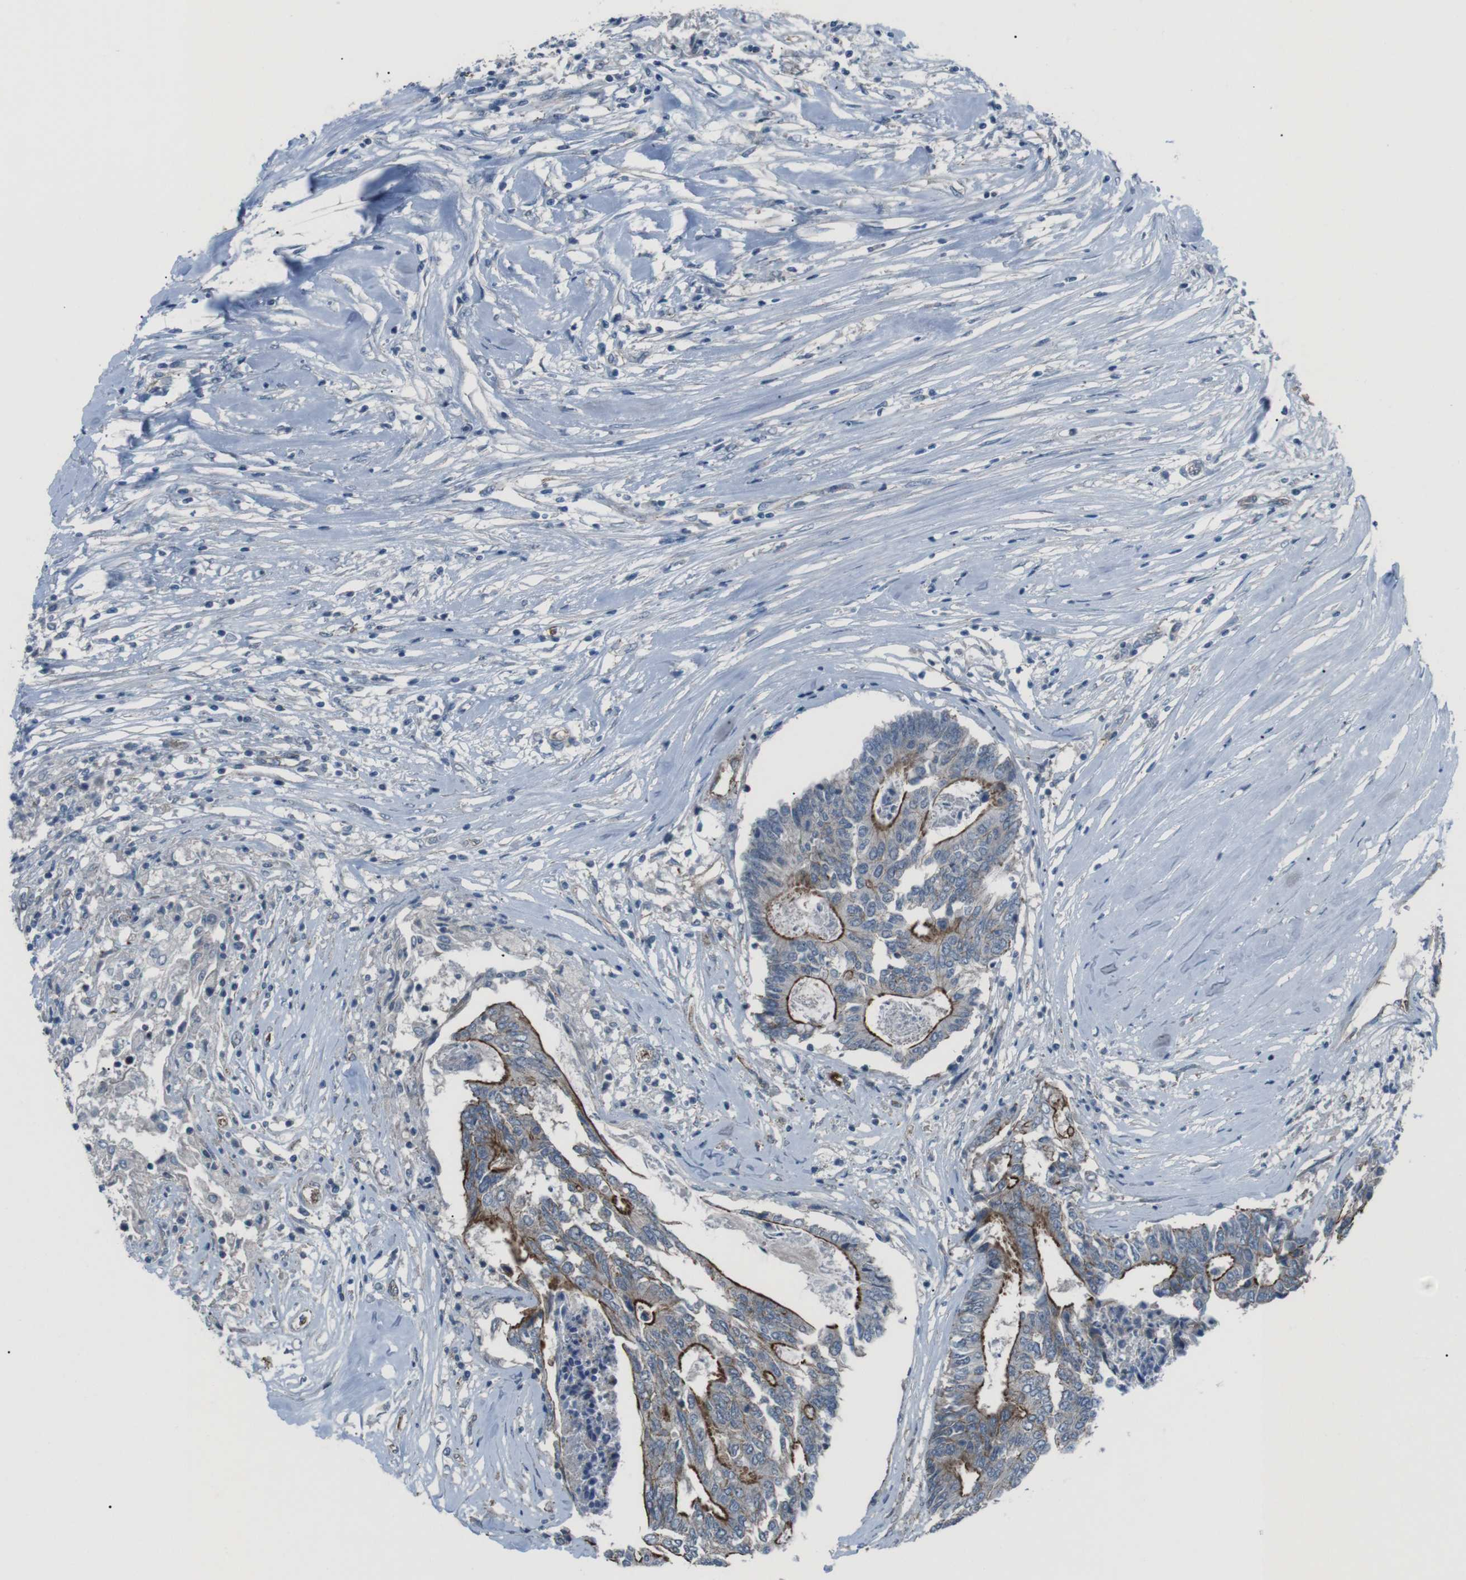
{"staining": {"intensity": "moderate", "quantity": "<25%", "location": "cytoplasmic/membranous"}, "tissue": "colorectal cancer", "cell_type": "Tumor cells", "image_type": "cancer", "snomed": [{"axis": "morphology", "description": "Adenocarcinoma, NOS"}, {"axis": "topography", "description": "Rectum"}], "caption": "Immunohistochemistry (IHC) image of neoplastic tissue: human adenocarcinoma (colorectal) stained using immunohistochemistry reveals low levels of moderate protein expression localized specifically in the cytoplasmic/membranous of tumor cells, appearing as a cytoplasmic/membranous brown color.", "gene": "SPTA1", "patient": {"sex": "male", "age": 63}}